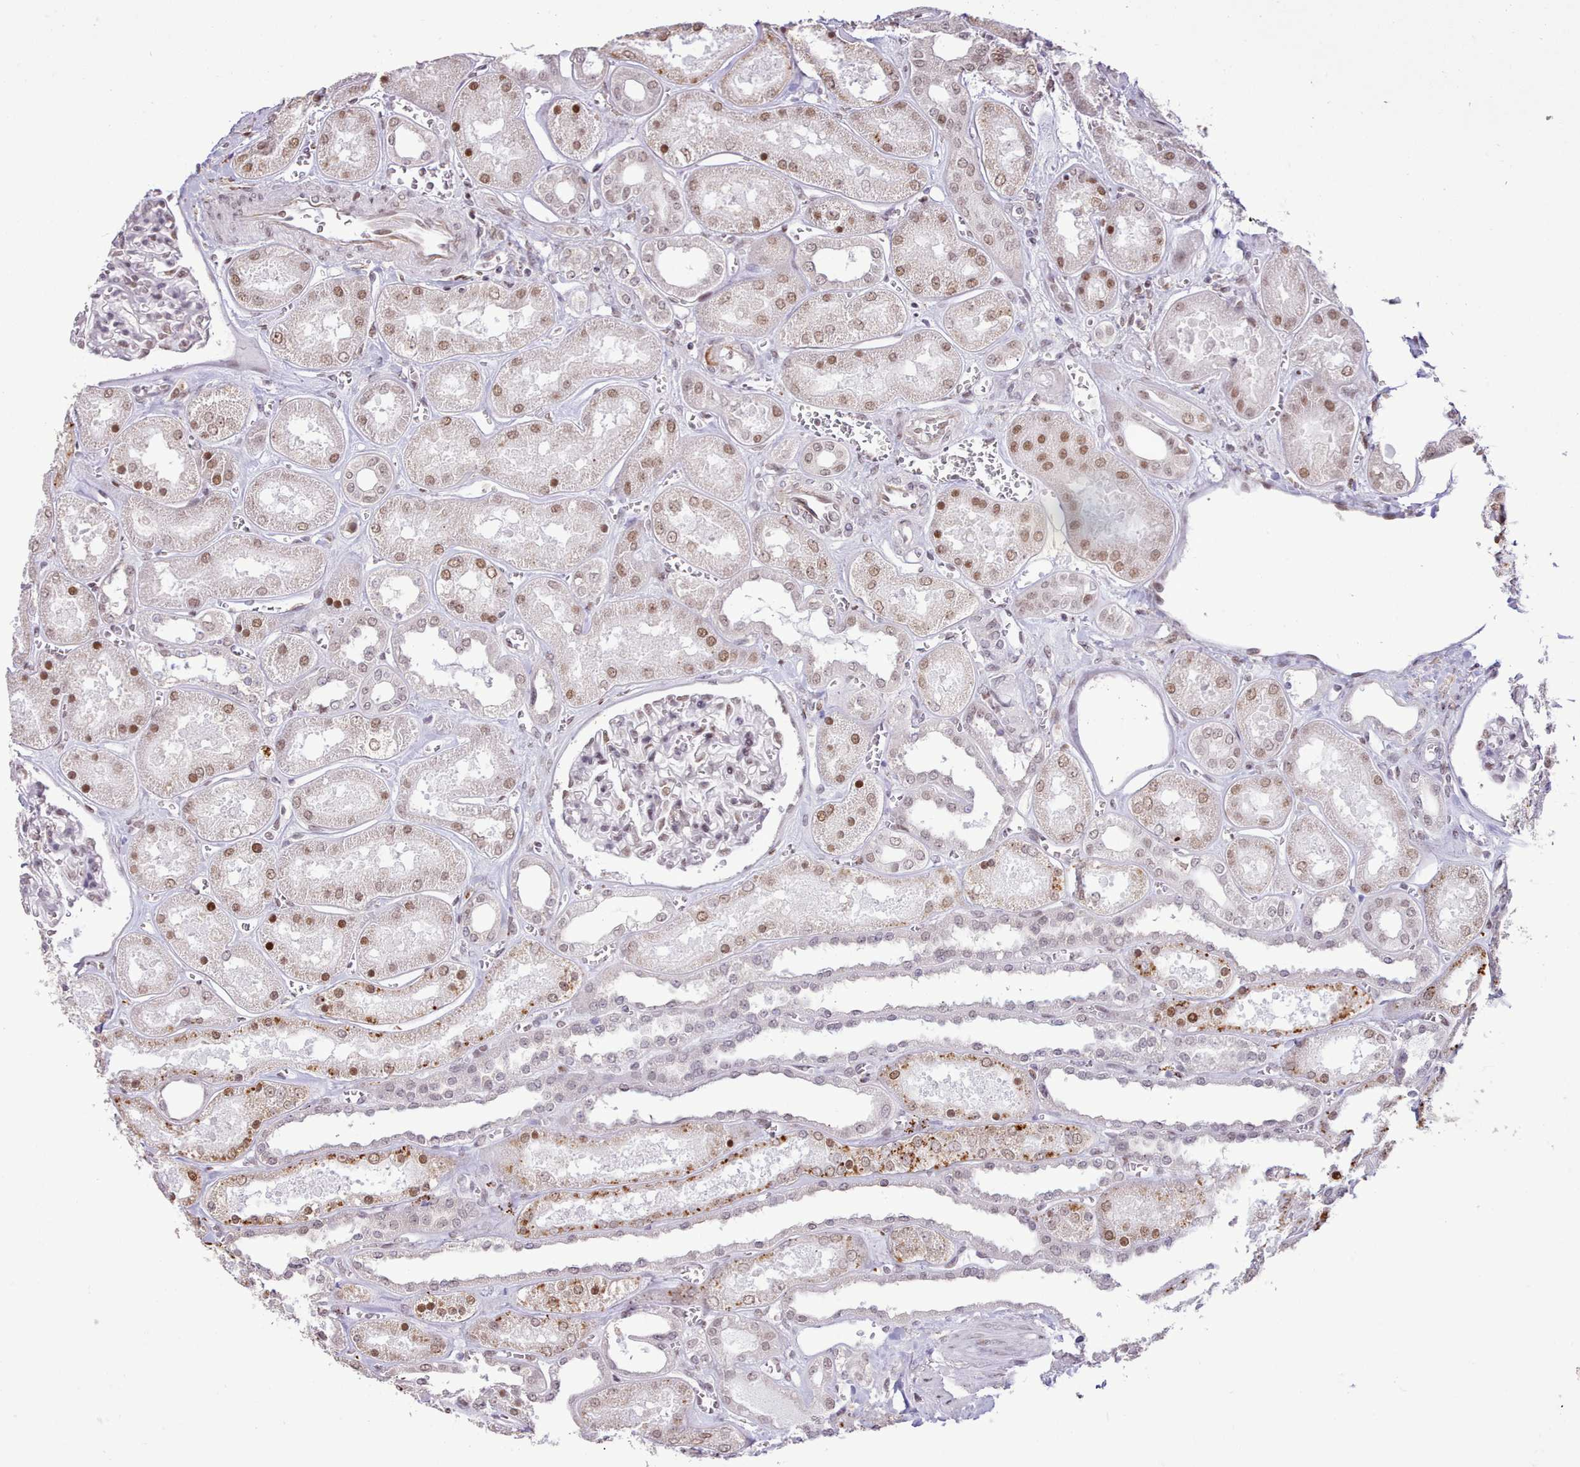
{"staining": {"intensity": "moderate", "quantity": "<25%", "location": "nuclear"}, "tissue": "kidney", "cell_type": "Cells in glomeruli", "image_type": "normal", "snomed": [{"axis": "morphology", "description": "Normal tissue, NOS"}, {"axis": "morphology", "description": "Adenocarcinoma, NOS"}, {"axis": "topography", "description": "Kidney"}], "caption": "Immunohistochemistry of unremarkable kidney reveals low levels of moderate nuclear staining in approximately <25% of cells in glomeruli.", "gene": "TAF15", "patient": {"sex": "female", "age": 68}}